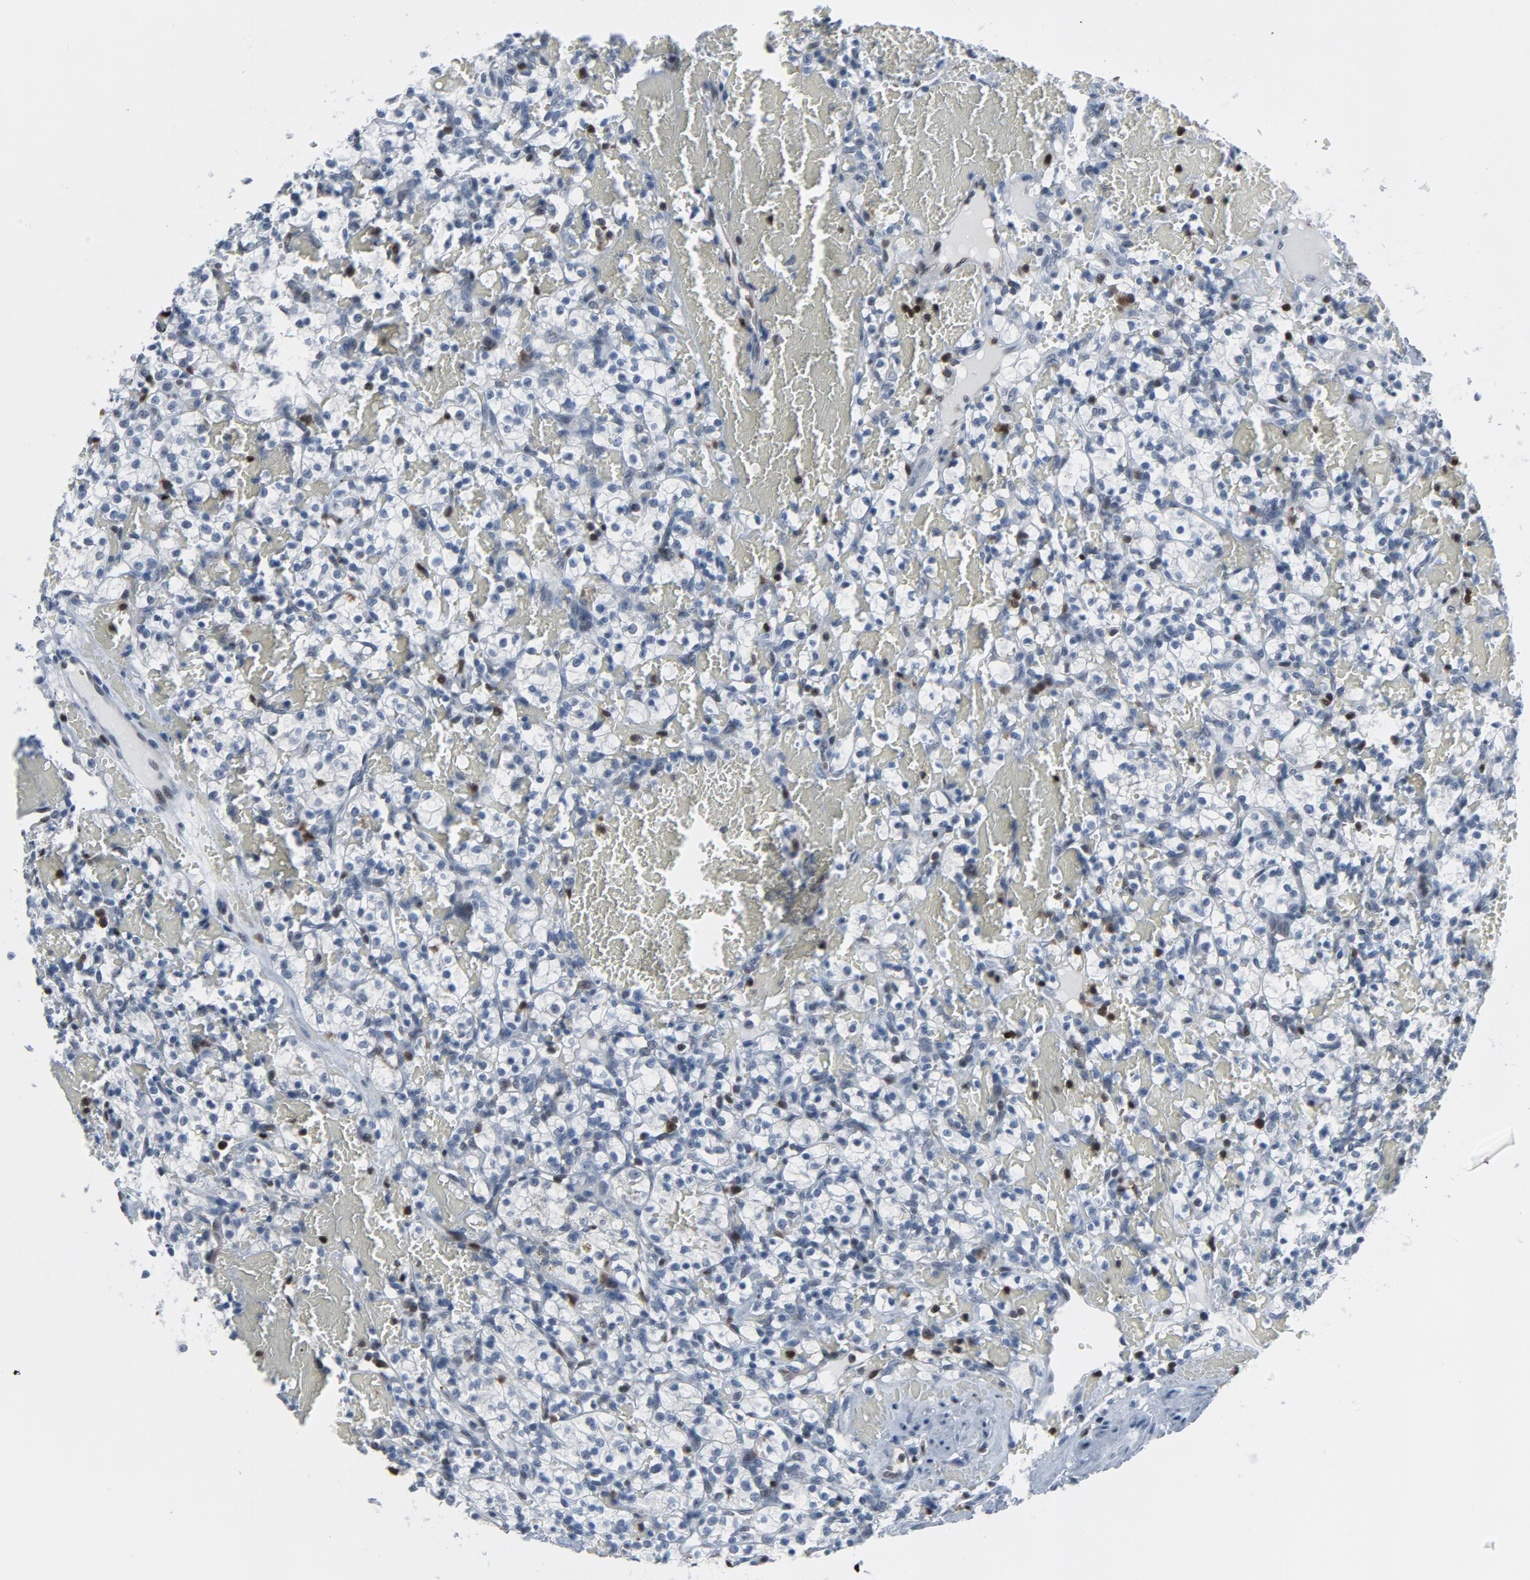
{"staining": {"intensity": "negative", "quantity": "none", "location": "none"}, "tissue": "renal cancer", "cell_type": "Tumor cells", "image_type": "cancer", "snomed": [{"axis": "morphology", "description": "Adenocarcinoma, NOS"}, {"axis": "topography", "description": "Kidney"}], "caption": "Tumor cells are negative for protein expression in human renal cancer.", "gene": "STAT5A", "patient": {"sex": "female", "age": 60}}